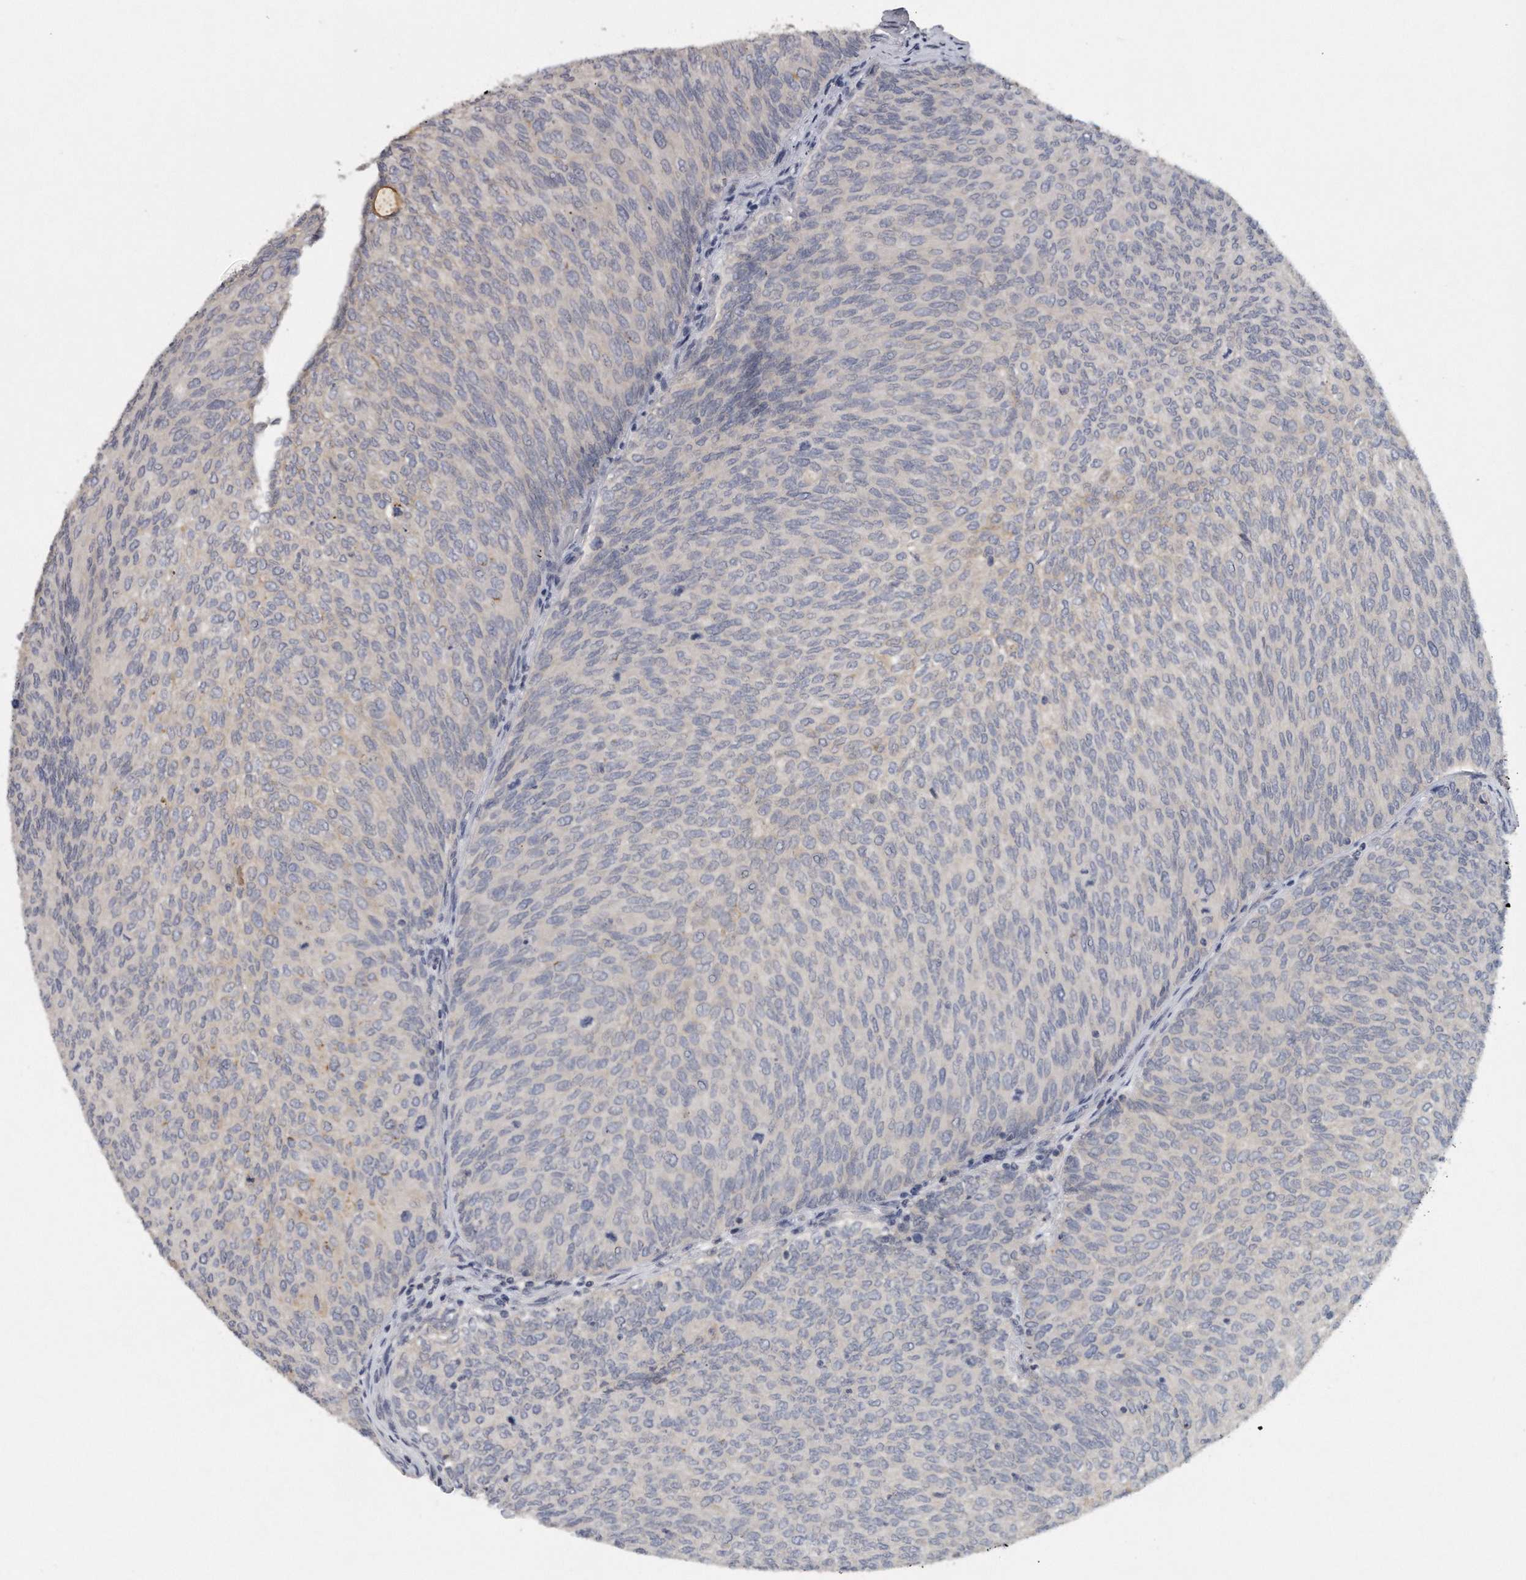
{"staining": {"intensity": "weak", "quantity": "<25%", "location": "cytoplasmic/membranous"}, "tissue": "urothelial cancer", "cell_type": "Tumor cells", "image_type": "cancer", "snomed": [{"axis": "morphology", "description": "Urothelial carcinoma, Low grade"}, {"axis": "topography", "description": "Urinary bladder"}], "caption": "The image exhibits no staining of tumor cells in urothelial cancer.", "gene": "TRAPPC14", "patient": {"sex": "female", "age": 79}}